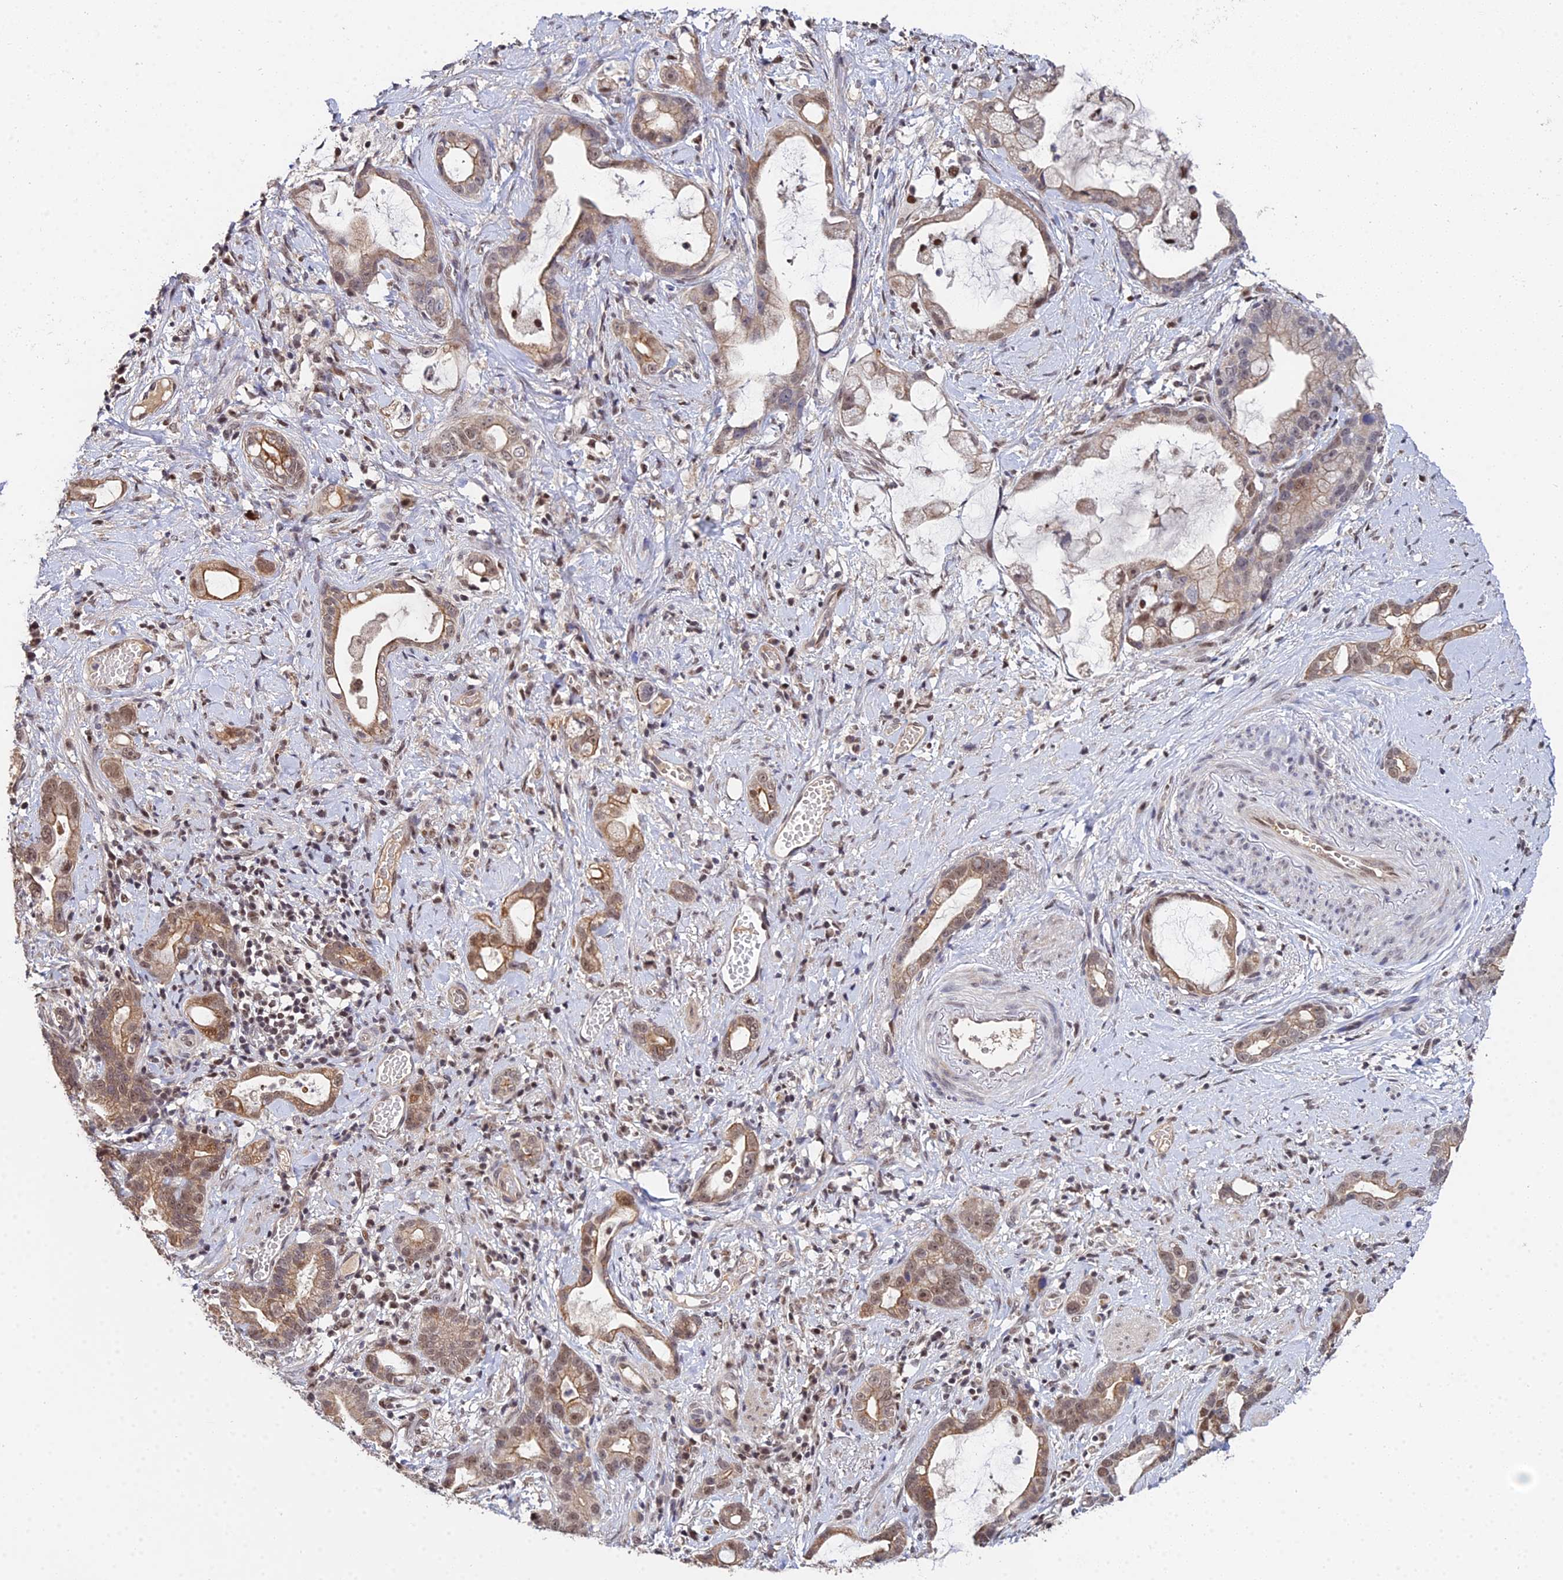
{"staining": {"intensity": "moderate", "quantity": ">75%", "location": "cytoplasmic/membranous,nuclear"}, "tissue": "stomach cancer", "cell_type": "Tumor cells", "image_type": "cancer", "snomed": [{"axis": "morphology", "description": "Adenocarcinoma, NOS"}, {"axis": "topography", "description": "Stomach"}], "caption": "A high-resolution image shows immunohistochemistry staining of adenocarcinoma (stomach), which displays moderate cytoplasmic/membranous and nuclear staining in about >75% of tumor cells.", "gene": "ERCC5", "patient": {"sex": "male", "age": 55}}